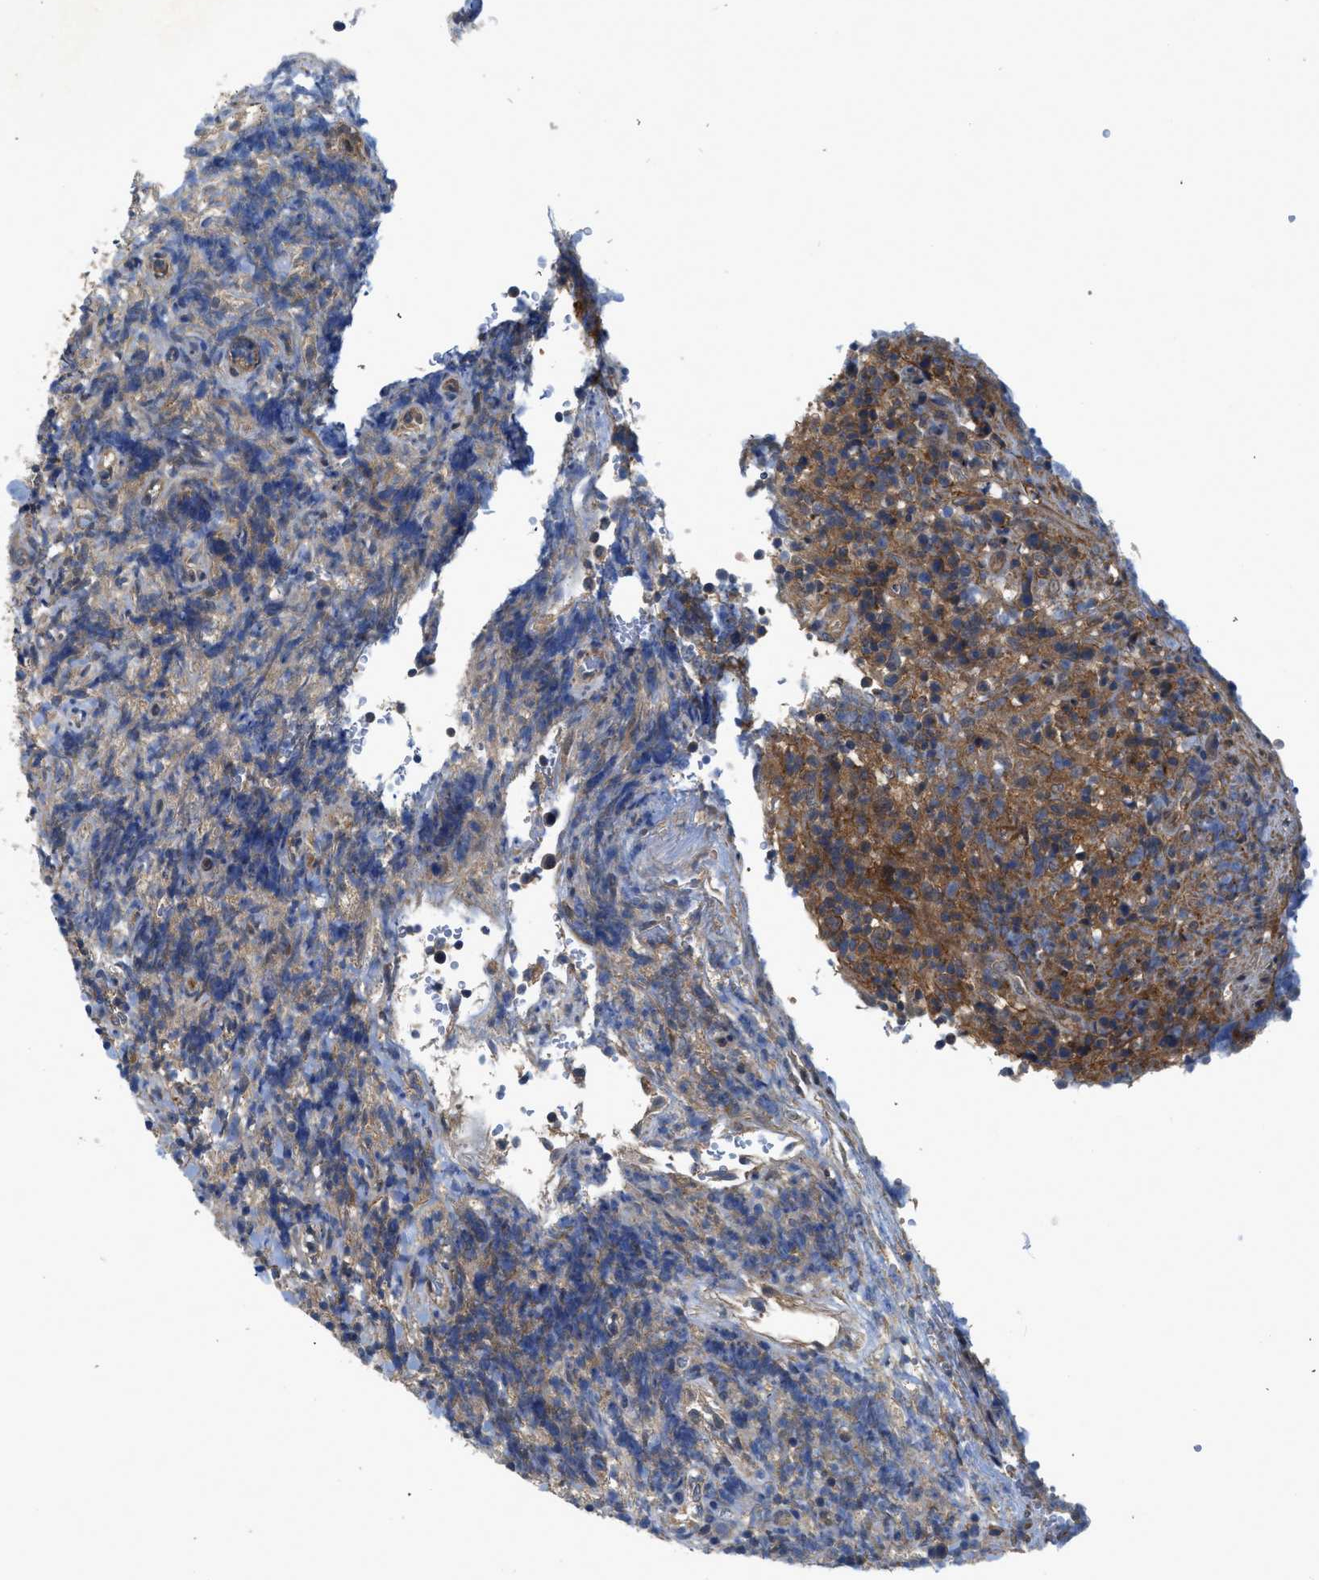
{"staining": {"intensity": "moderate", "quantity": ">75%", "location": "cytoplasmic/membranous"}, "tissue": "lymphoma", "cell_type": "Tumor cells", "image_type": "cancer", "snomed": [{"axis": "morphology", "description": "Malignant lymphoma, non-Hodgkin's type, High grade"}, {"axis": "topography", "description": "Lymph node"}], "caption": "DAB (3,3'-diaminobenzidine) immunohistochemical staining of human lymphoma demonstrates moderate cytoplasmic/membranous protein positivity in approximately >75% of tumor cells.", "gene": "PANX1", "patient": {"sex": "female", "age": 76}}